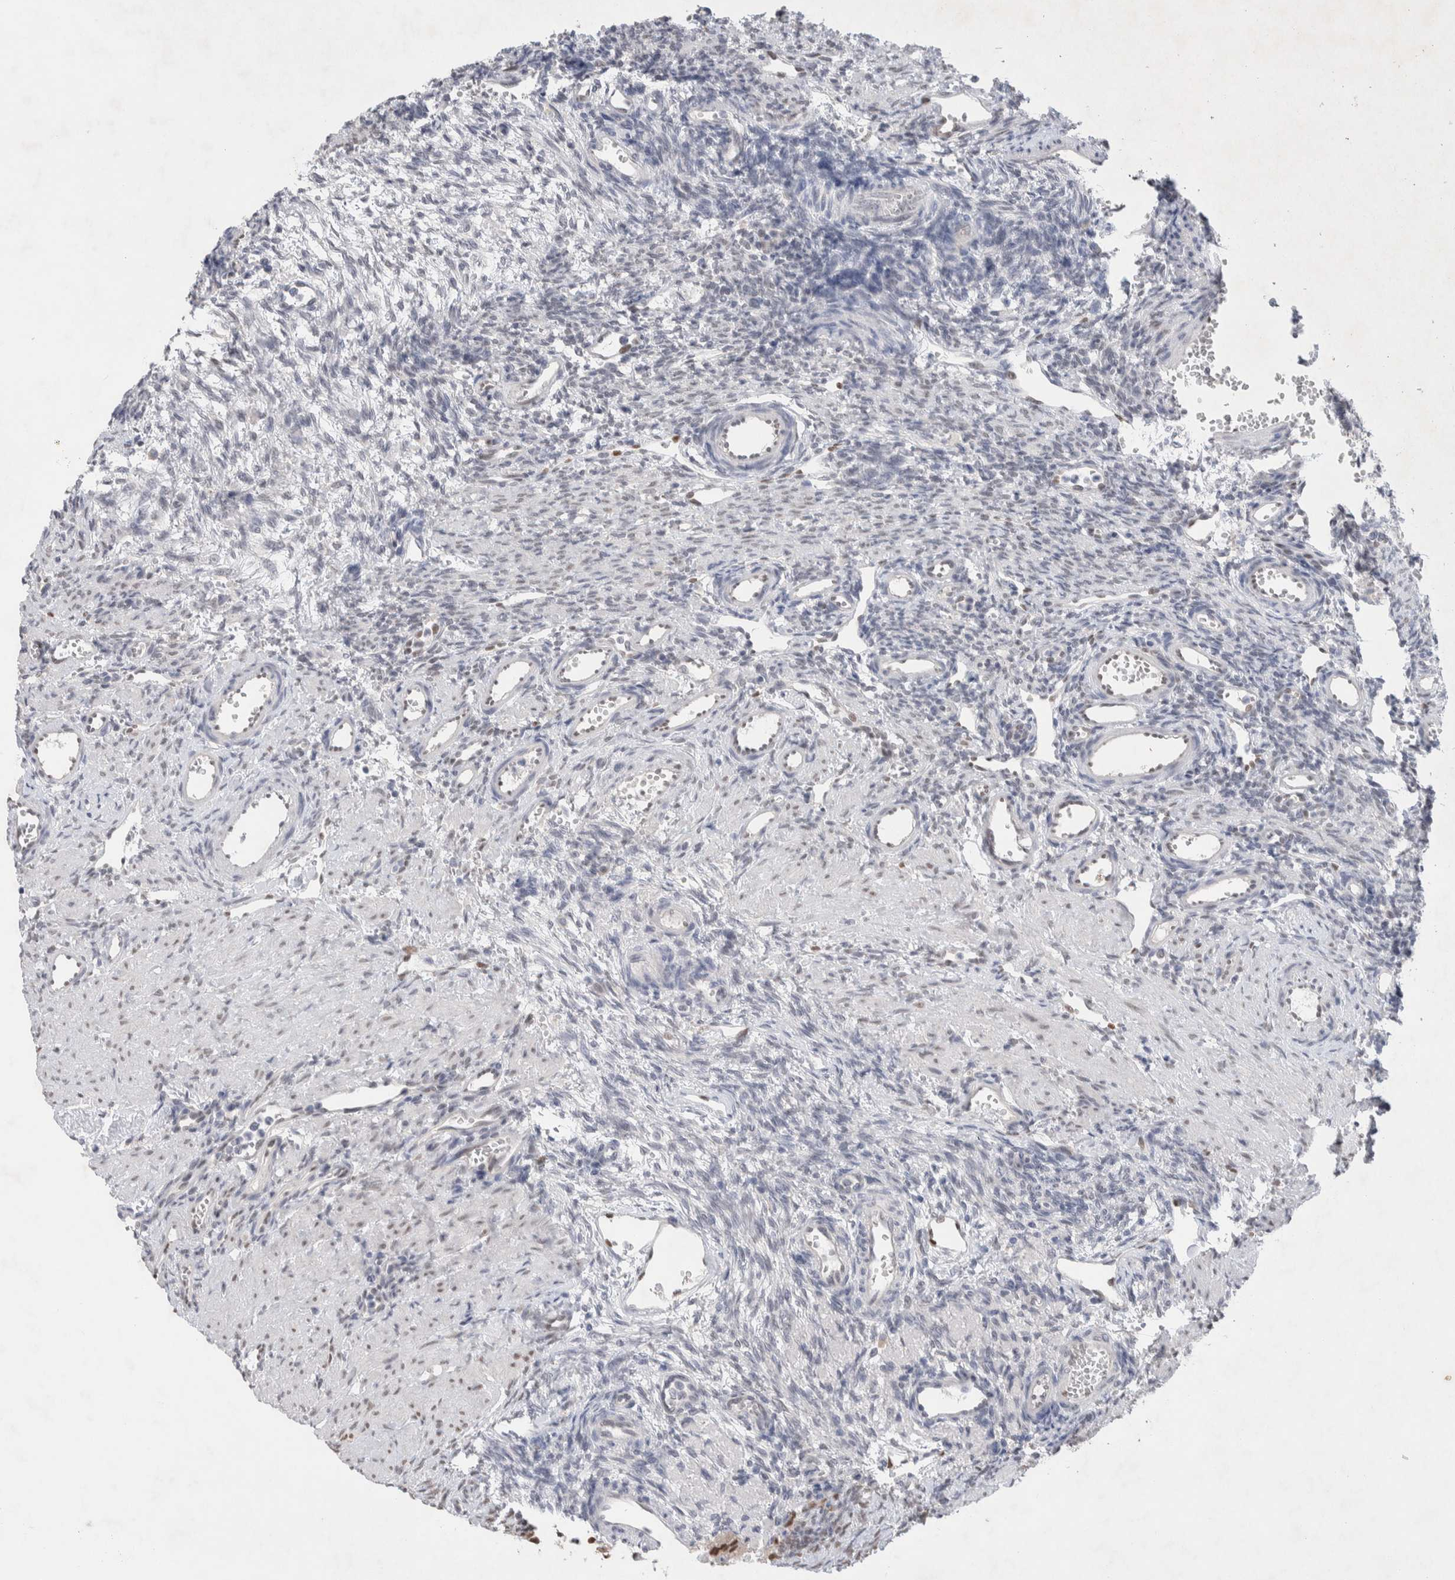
{"staining": {"intensity": "negative", "quantity": "none", "location": "none"}, "tissue": "ovary", "cell_type": "Ovarian stroma cells", "image_type": "normal", "snomed": [{"axis": "morphology", "description": "Normal tissue, NOS"}, {"axis": "topography", "description": "Ovary"}], "caption": "Immunohistochemistry (IHC) of unremarkable human ovary displays no positivity in ovarian stroma cells.", "gene": "PRMT1", "patient": {"sex": "female", "age": 33}}